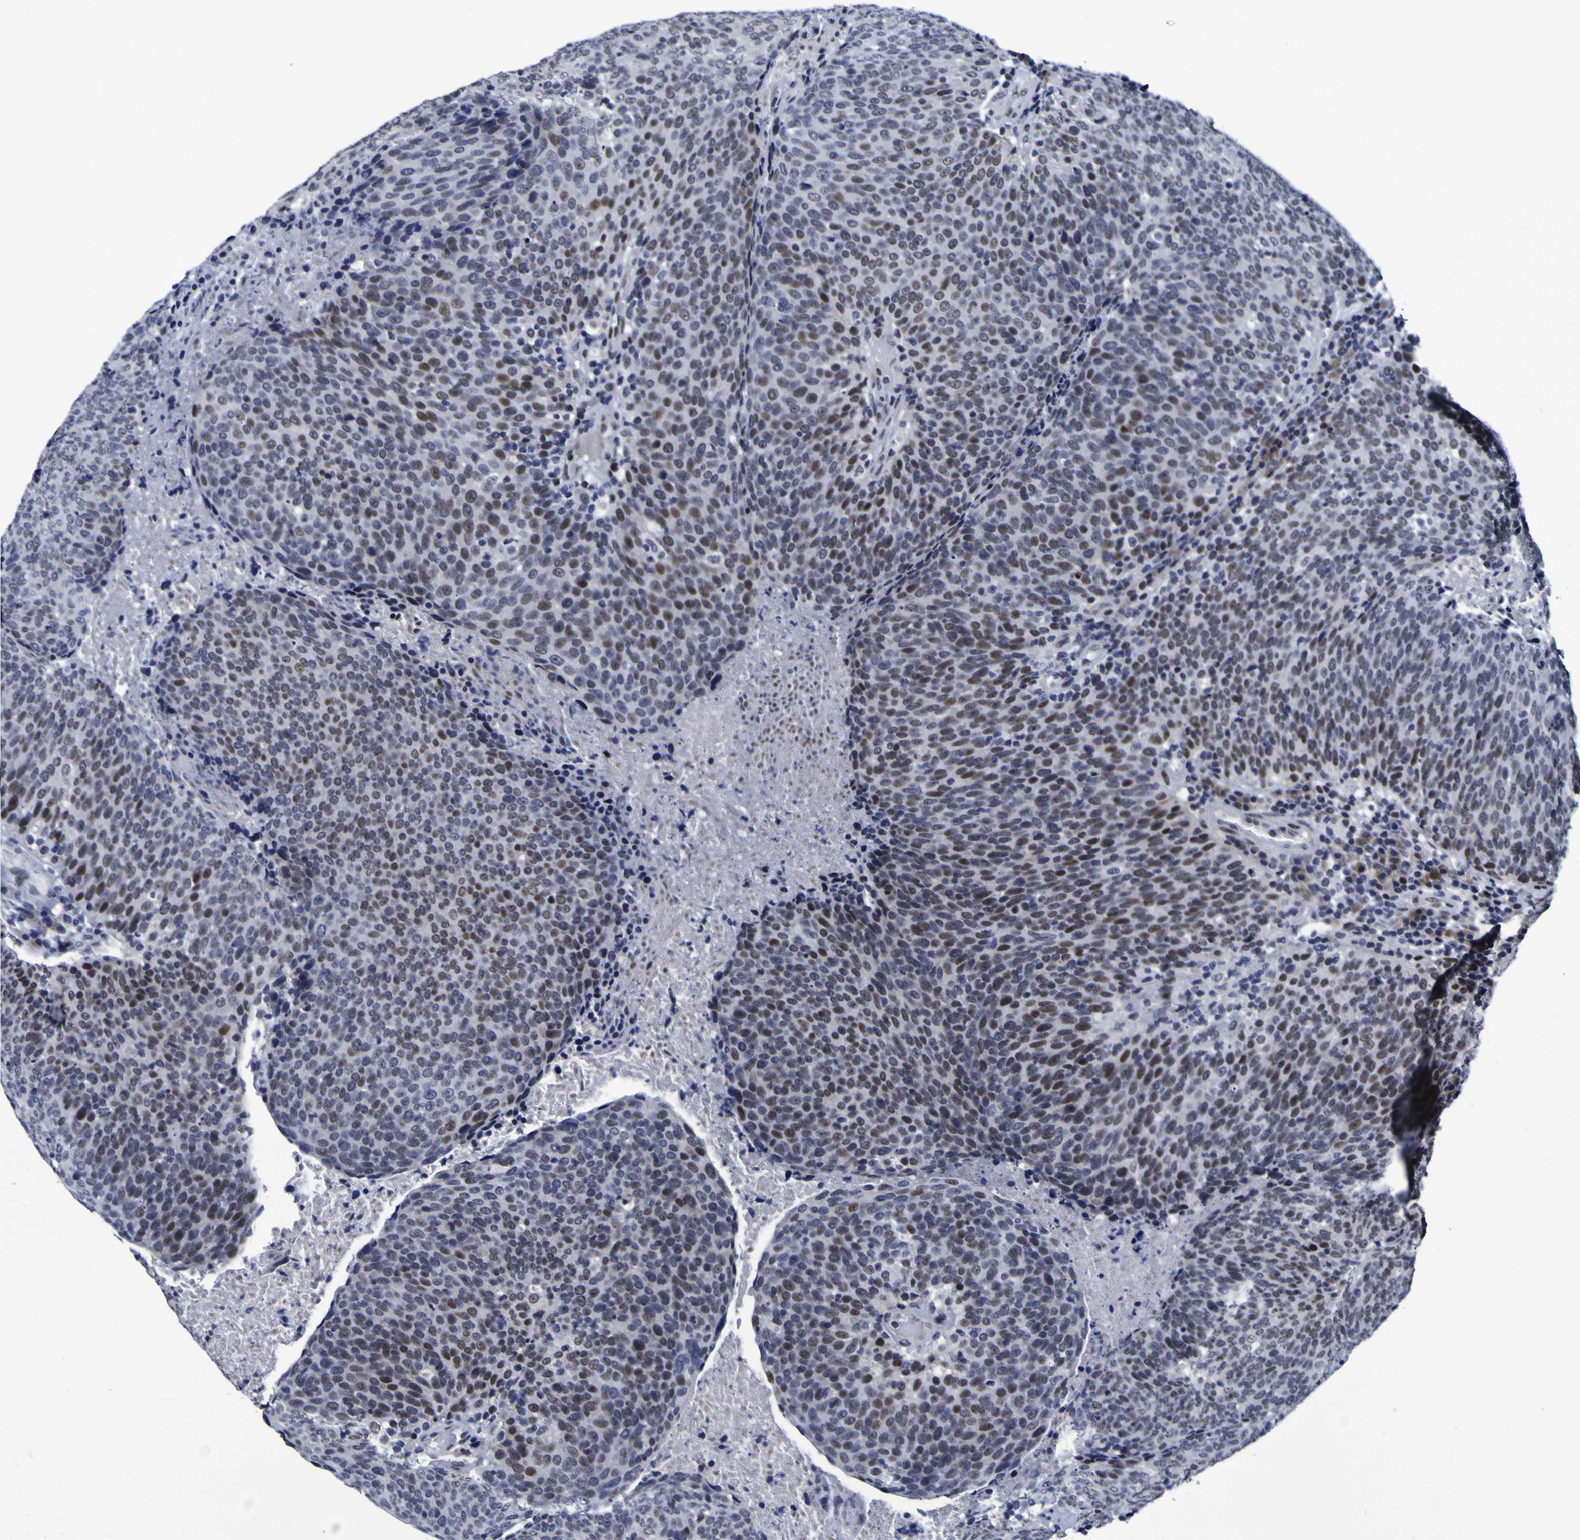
{"staining": {"intensity": "moderate", "quantity": "25%-75%", "location": "nuclear"}, "tissue": "head and neck cancer", "cell_type": "Tumor cells", "image_type": "cancer", "snomed": [{"axis": "morphology", "description": "Squamous cell carcinoma, NOS"}, {"axis": "morphology", "description": "Squamous cell carcinoma, metastatic, NOS"}, {"axis": "topography", "description": "Lymph node"}, {"axis": "topography", "description": "Head-Neck"}], "caption": "IHC staining of squamous cell carcinoma (head and neck), which demonstrates medium levels of moderate nuclear expression in approximately 25%-75% of tumor cells indicating moderate nuclear protein staining. The staining was performed using DAB (brown) for protein detection and nuclei were counterstained in hematoxylin (blue).", "gene": "MBD3", "patient": {"sex": "male", "age": 62}}